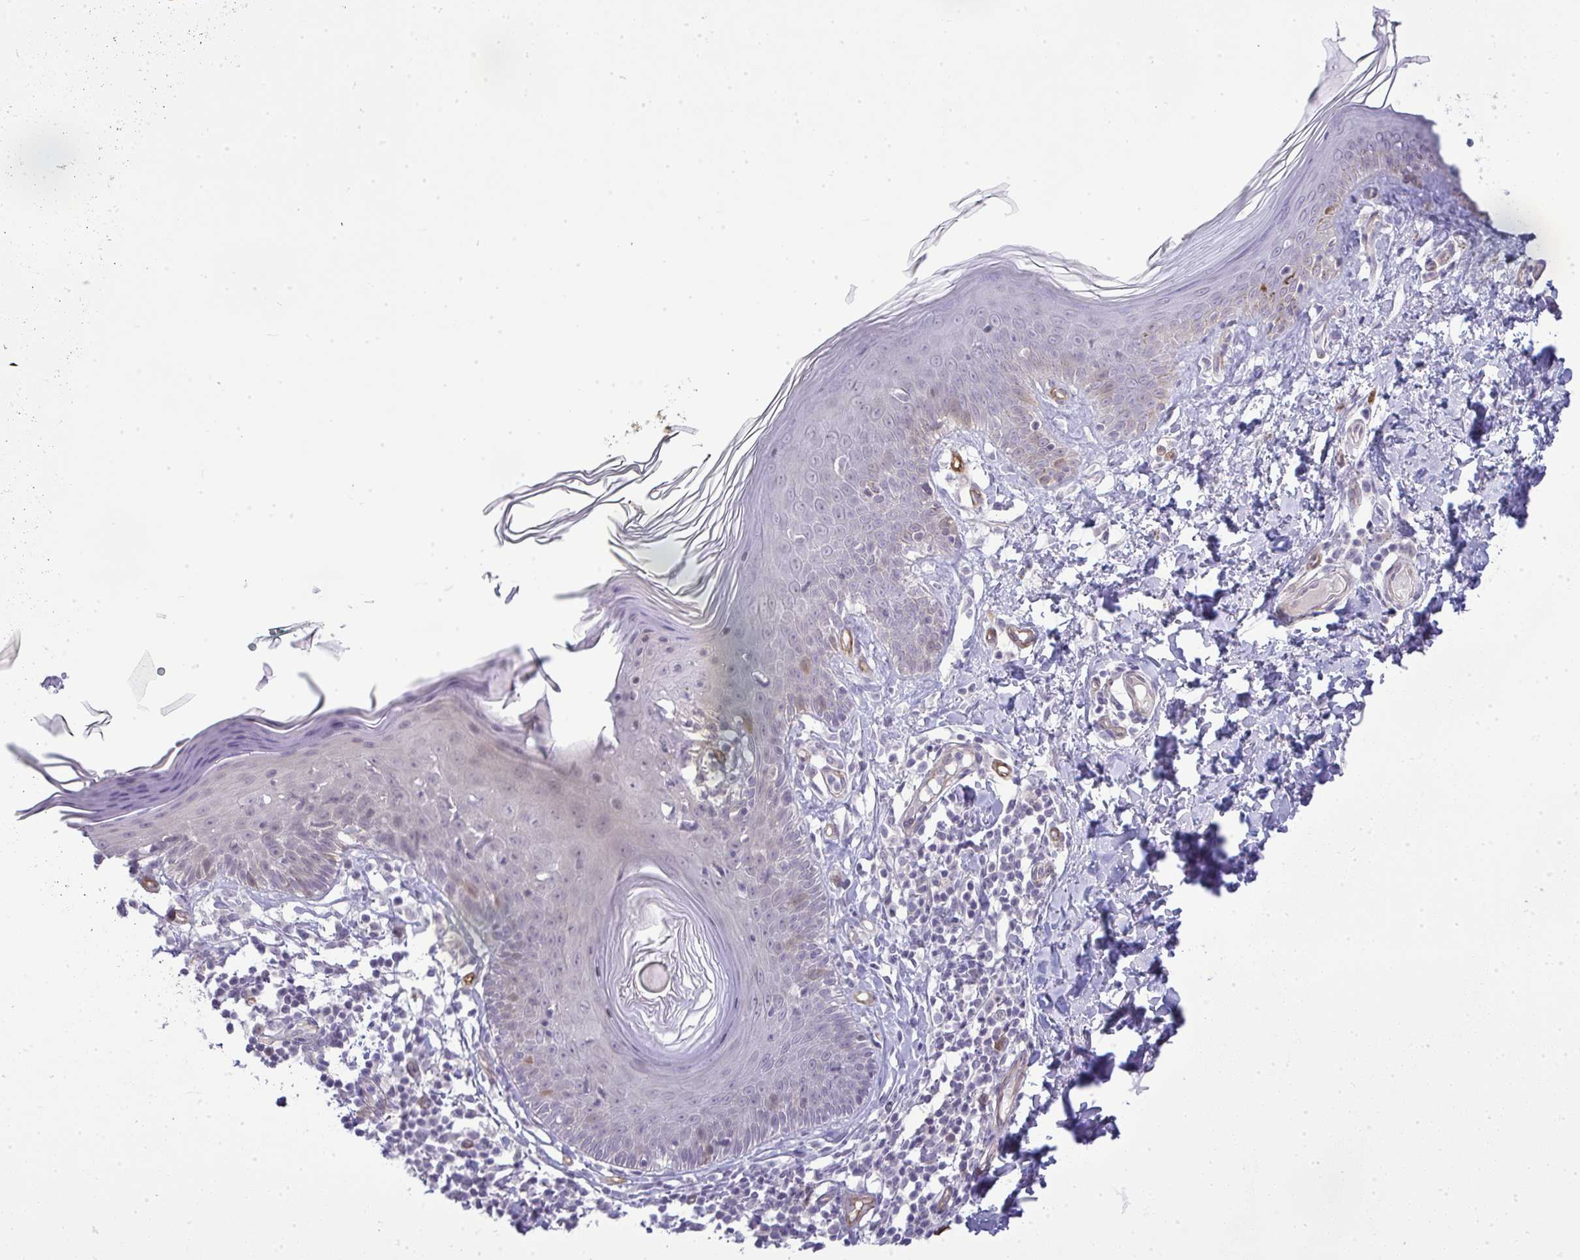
{"staining": {"intensity": "negative", "quantity": "none", "location": "none"}, "tissue": "skin", "cell_type": "Fibroblasts", "image_type": "normal", "snomed": [{"axis": "morphology", "description": "Normal tissue, NOS"}, {"axis": "topography", "description": "Skin"}, {"axis": "topography", "description": "Peripheral nerve tissue"}], "caption": "The immunohistochemistry (IHC) histopathology image has no significant positivity in fibroblasts of skin.", "gene": "UBE2S", "patient": {"sex": "female", "age": 45}}